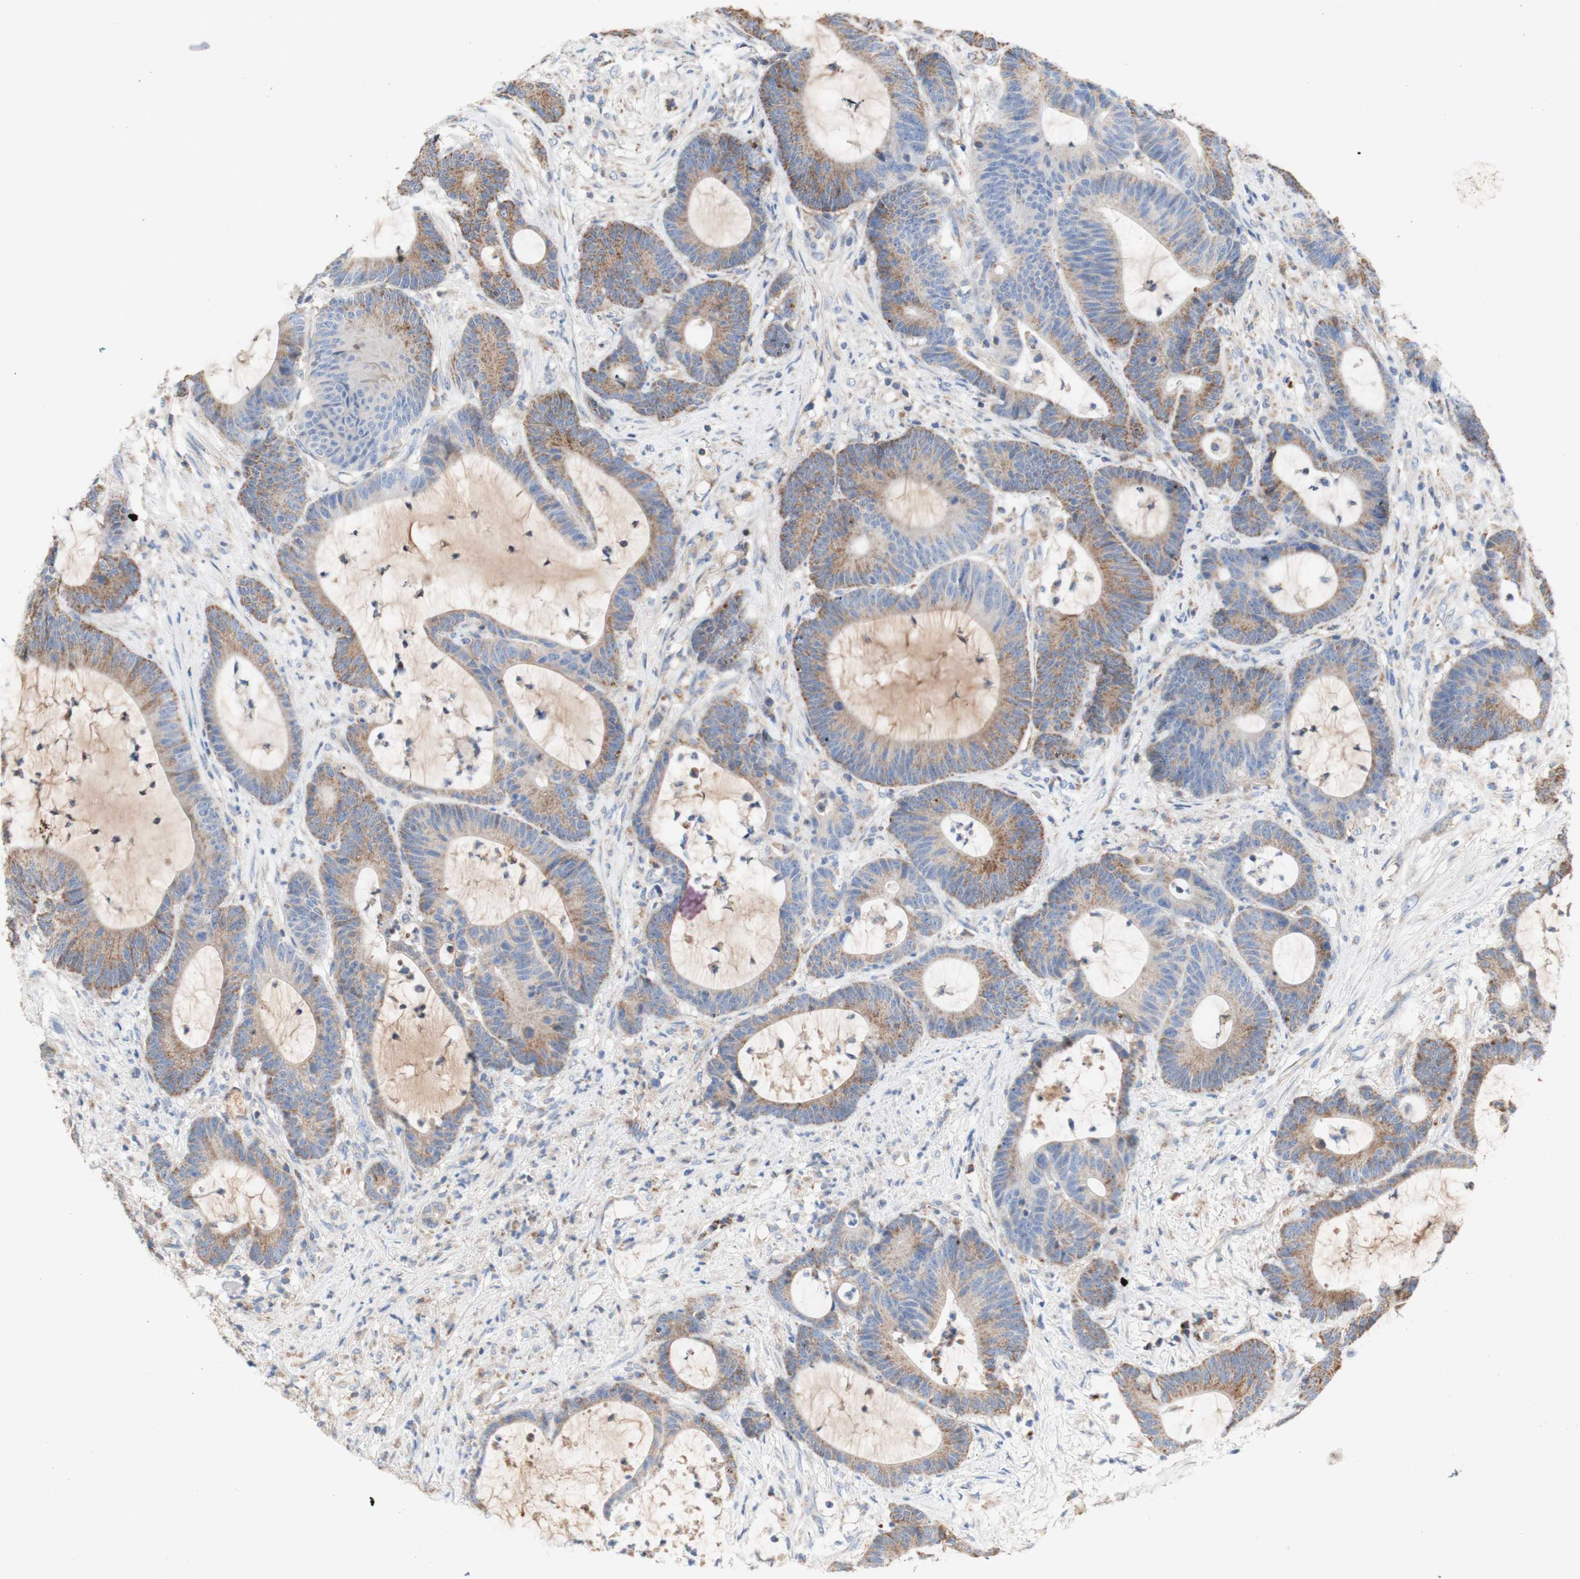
{"staining": {"intensity": "moderate", "quantity": ">75%", "location": "cytoplasmic/membranous"}, "tissue": "colorectal cancer", "cell_type": "Tumor cells", "image_type": "cancer", "snomed": [{"axis": "morphology", "description": "Adenocarcinoma, NOS"}, {"axis": "topography", "description": "Colon"}], "caption": "Brown immunohistochemical staining in colorectal adenocarcinoma demonstrates moderate cytoplasmic/membranous positivity in about >75% of tumor cells. (DAB (3,3'-diaminobenzidine) IHC, brown staining for protein, blue staining for nuclei).", "gene": "SDHB", "patient": {"sex": "female", "age": 84}}